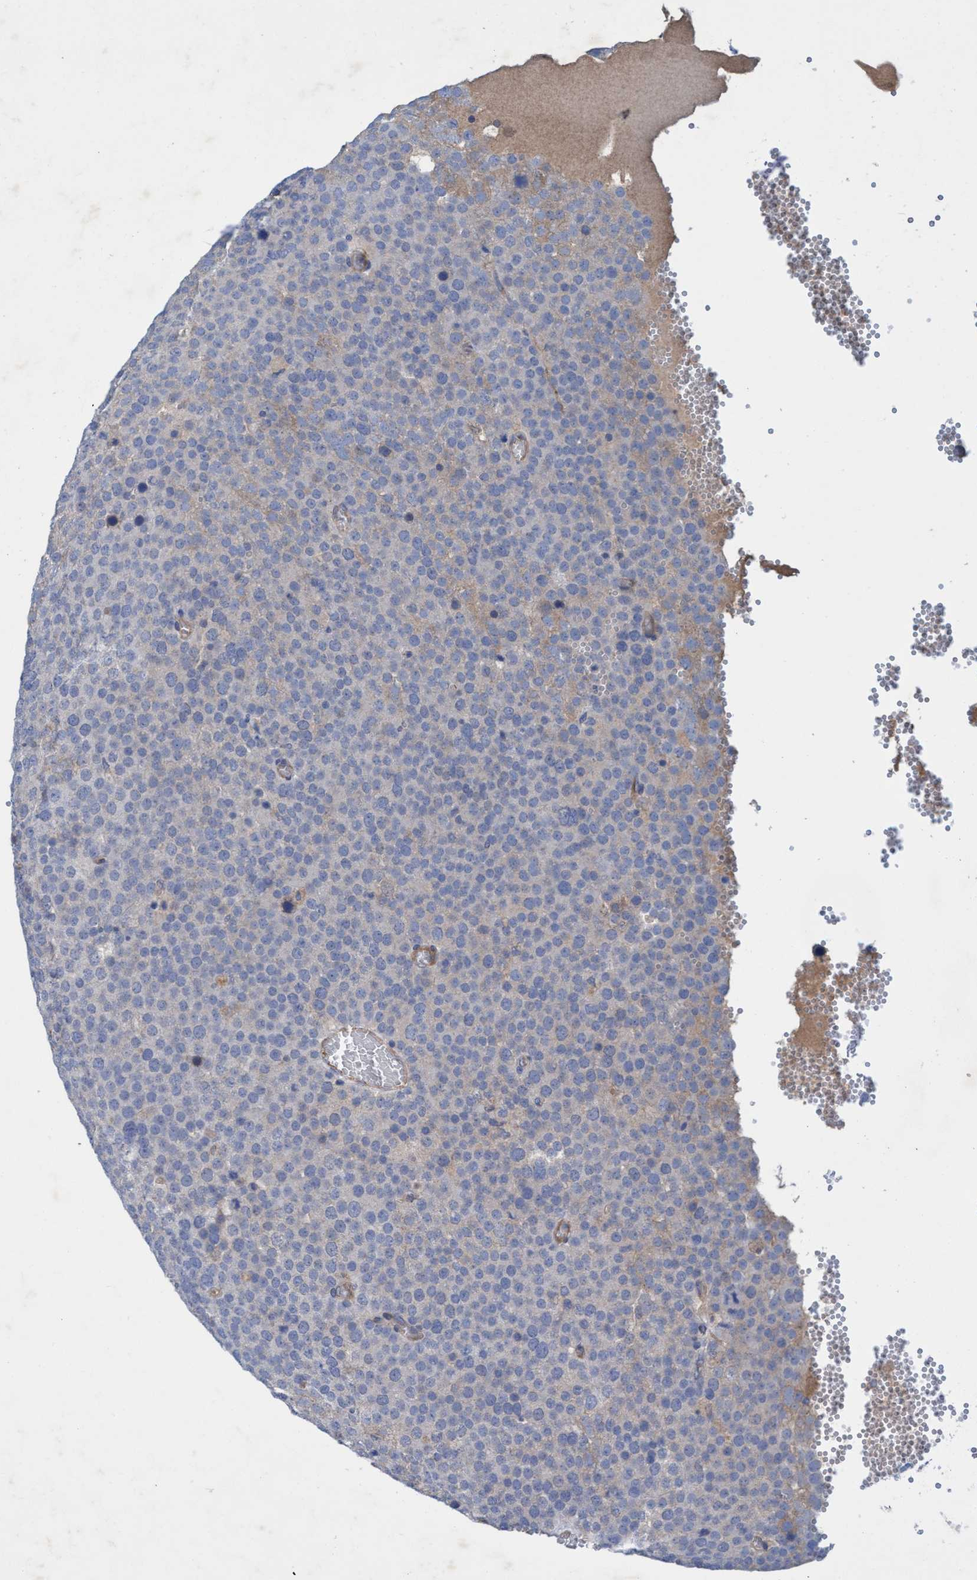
{"staining": {"intensity": "weak", "quantity": "<25%", "location": "cytoplasmic/membranous"}, "tissue": "testis cancer", "cell_type": "Tumor cells", "image_type": "cancer", "snomed": [{"axis": "morphology", "description": "Normal tissue, NOS"}, {"axis": "morphology", "description": "Seminoma, NOS"}, {"axis": "topography", "description": "Testis"}], "caption": "This is an IHC image of human testis cancer. There is no staining in tumor cells.", "gene": "GULP1", "patient": {"sex": "male", "age": 71}}